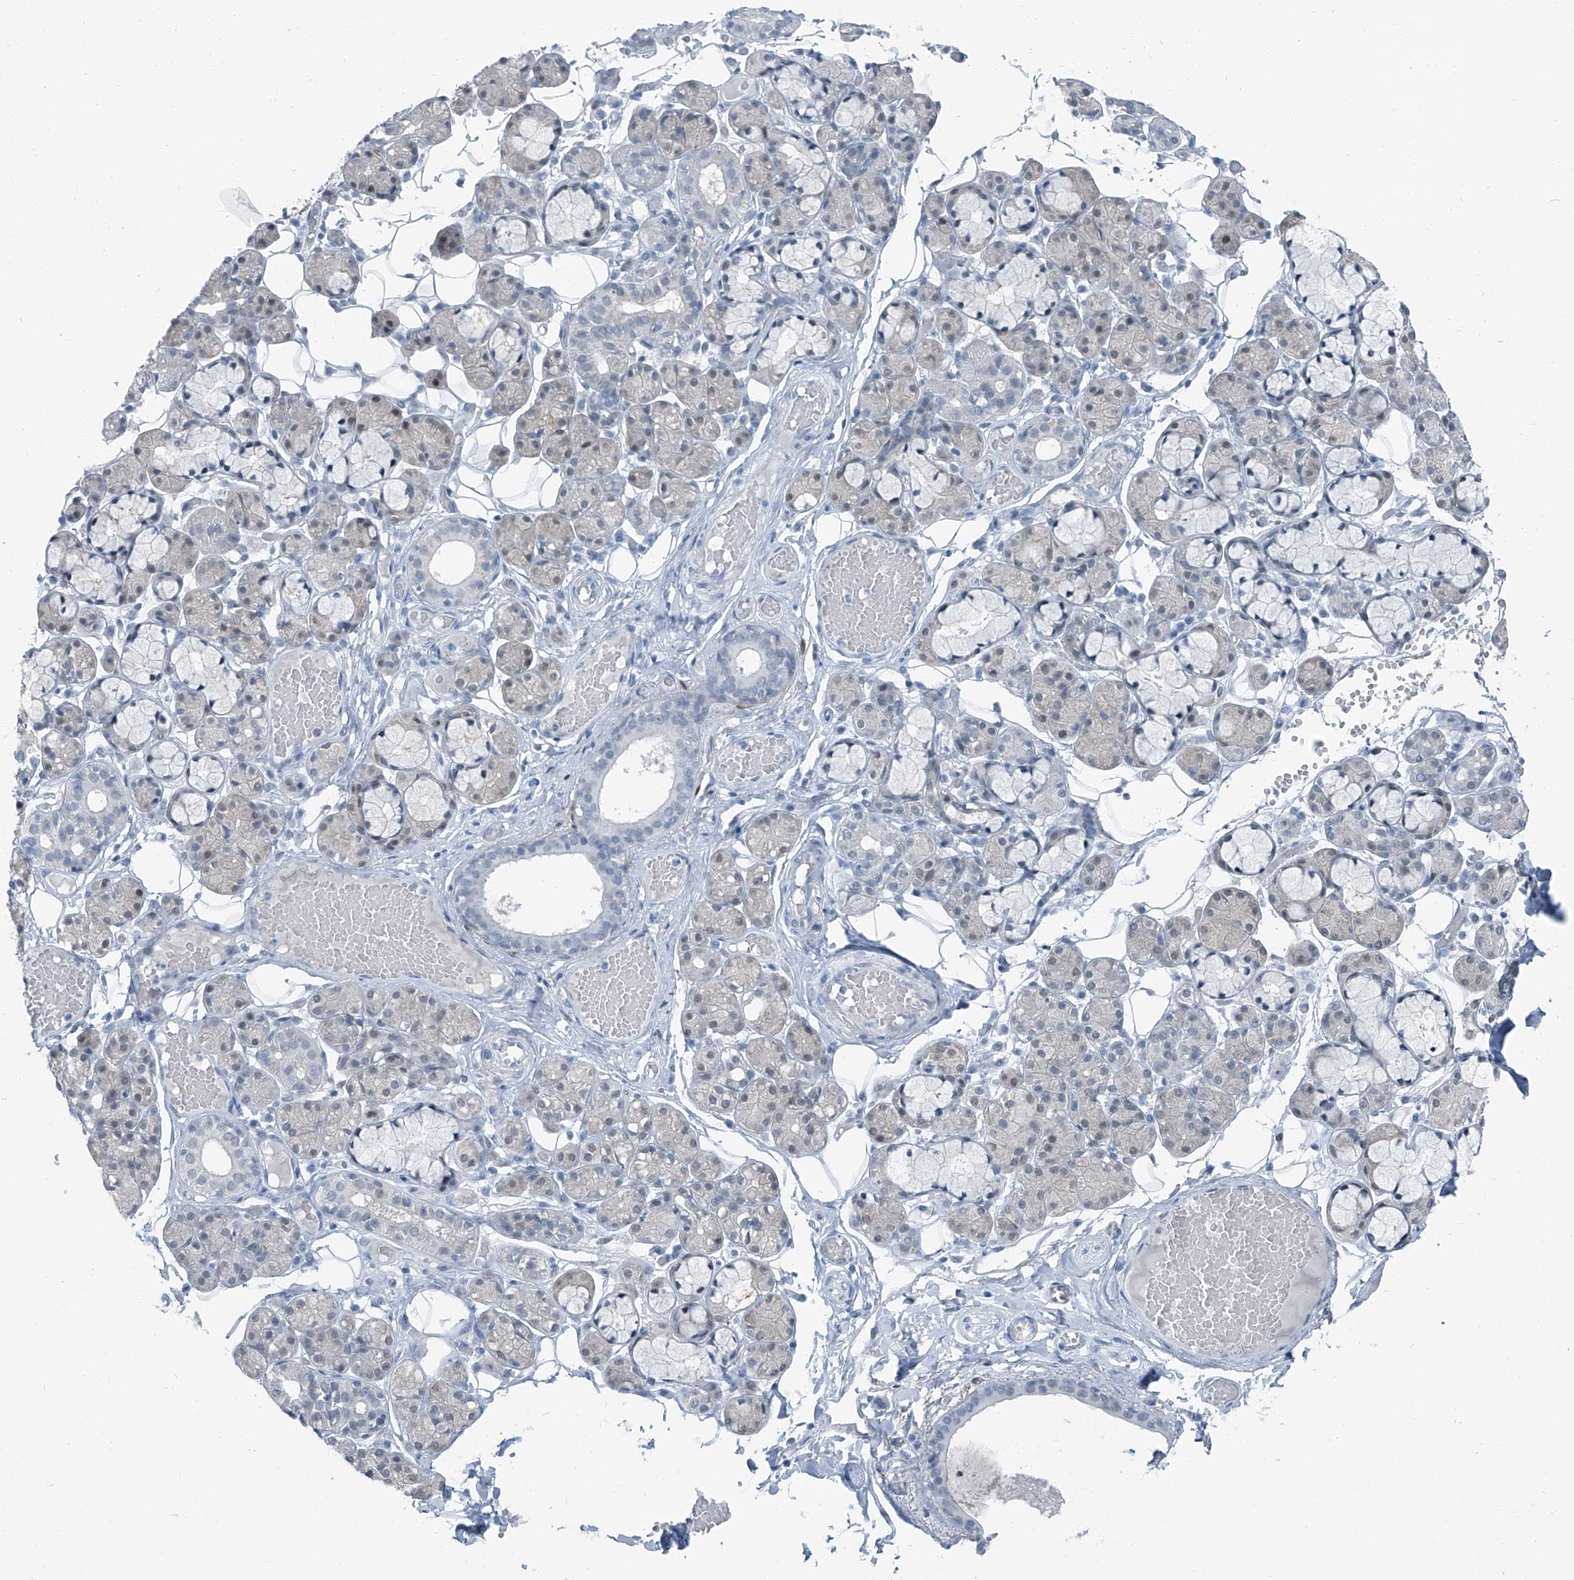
{"staining": {"intensity": "weak", "quantity": "<25%", "location": "nuclear"}, "tissue": "salivary gland", "cell_type": "Glandular cells", "image_type": "normal", "snomed": [{"axis": "morphology", "description": "Normal tissue, NOS"}, {"axis": "topography", "description": "Salivary gland"}], "caption": "Glandular cells show no significant staining in normal salivary gland. (DAB (3,3'-diaminobenzidine) immunohistochemistry visualized using brightfield microscopy, high magnification).", "gene": "RGN", "patient": {"sex": "male", "age": 63}}